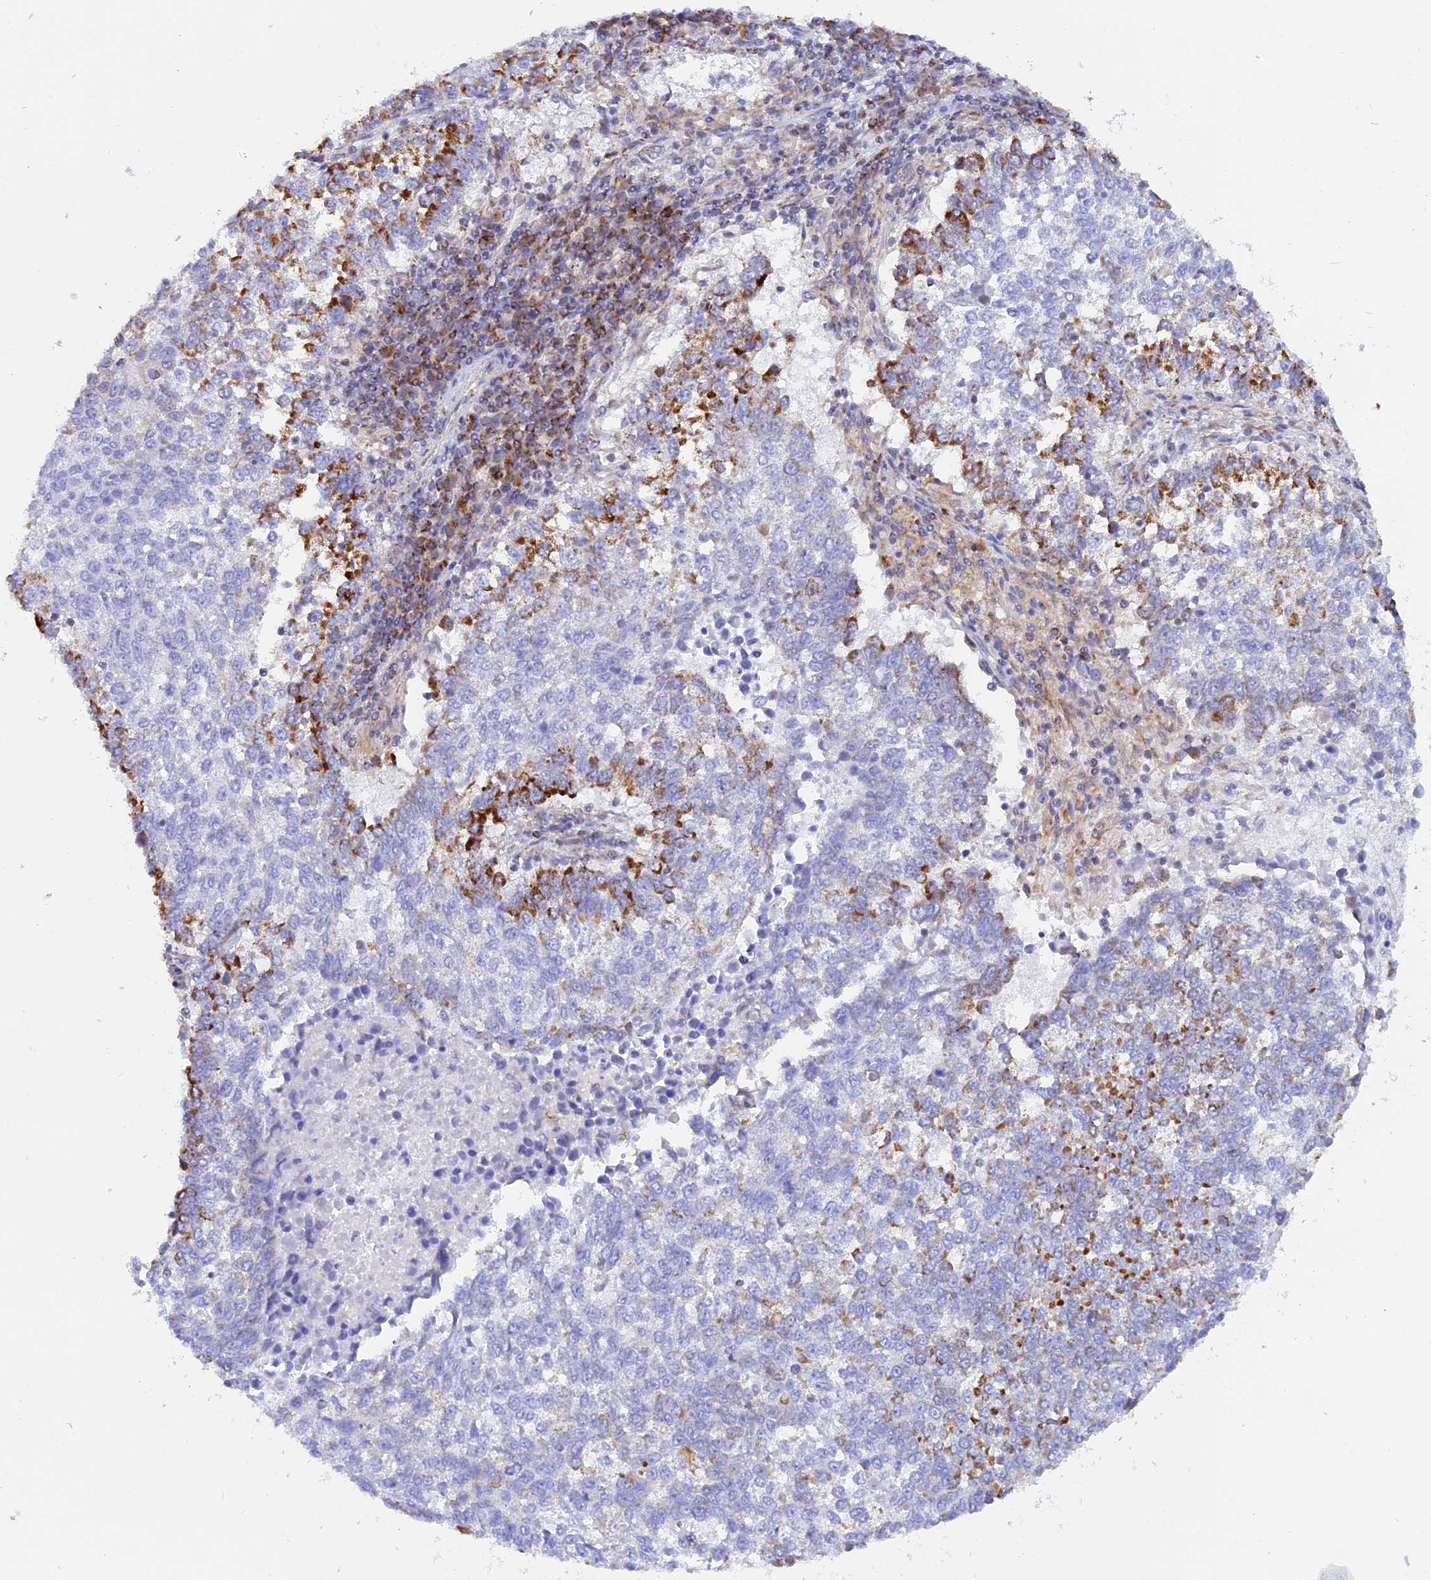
{"staining": {"intensity": "strong", "quantity": "<25%", "location": "cytoplasmic/membranous"}, "tissue": "lung cancer", "cell_type": "Tumor cells", "image_type": "cancer", "snomed": [{"axis": "morphology", "description": "Squamous cell carcinoma, NOS"}, {"axis": "topography", "description": "Lung"}], "caption": "Lung cancer tissue displays strong cytoplasmic/membranous expression in about <25% of tumor cells, visualized by immunohistochemistry.", "gene": "GCDH", "patient": {"sex": "male", "age": 73}}